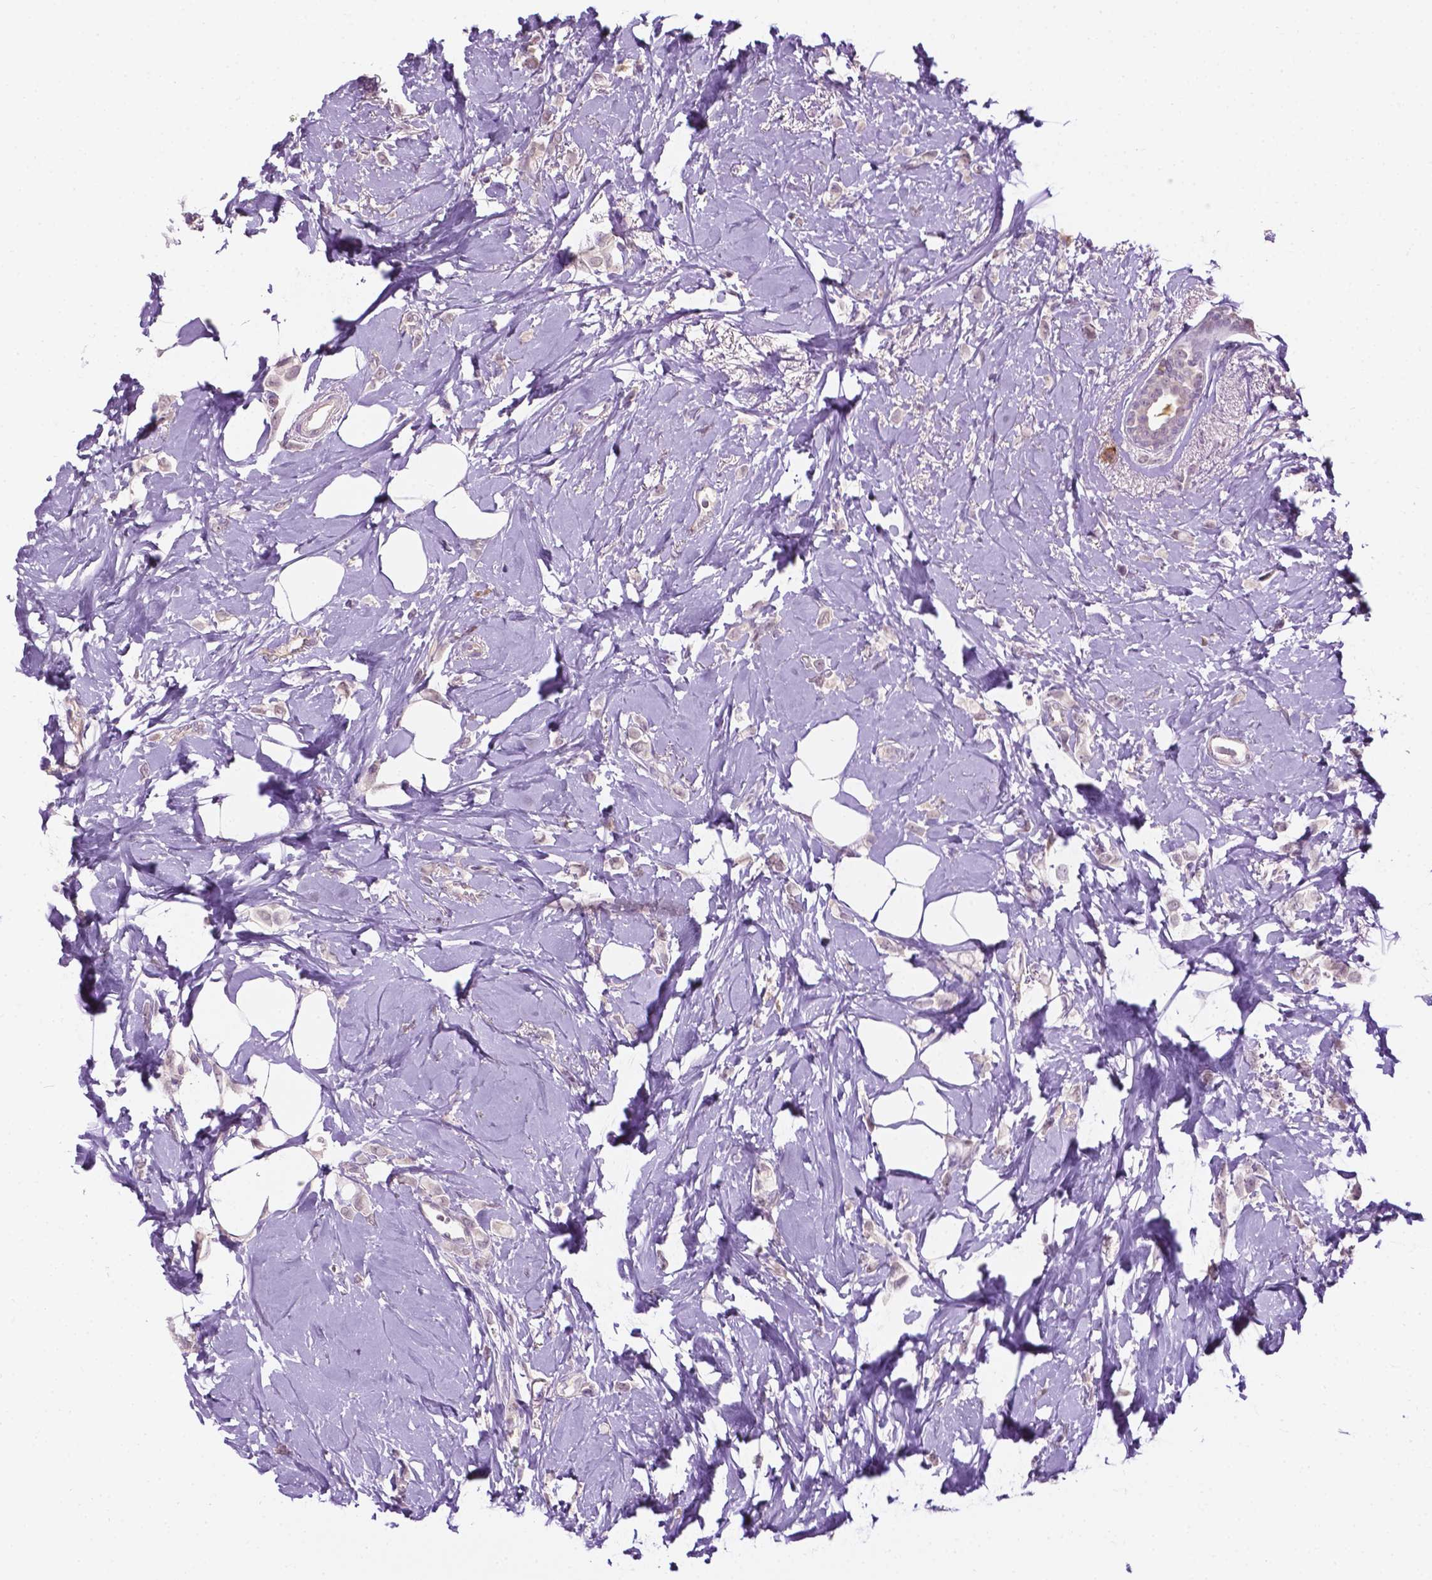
{"staining": {"intensity": "weak", "quantity": "25%-75%", "location": "nuclear"}, "tissue": "breast cancer", "cell_type": "Tumor cells", "image_type": "cancer", "snomed": [{"axis": "morphology", "description": "Lobular carcinoma"}, {"axis": "topography", "description": "Breast"}], "caption": "A high-resolution micrograph shows immunohistochemistry staining of breast lobular carcinoma, which exhibits weak nuclear positivity in approximately 25%-75% of tumor cells.", "gene": "DENND4A", "patient": {"sex": "female", "age": 66}}